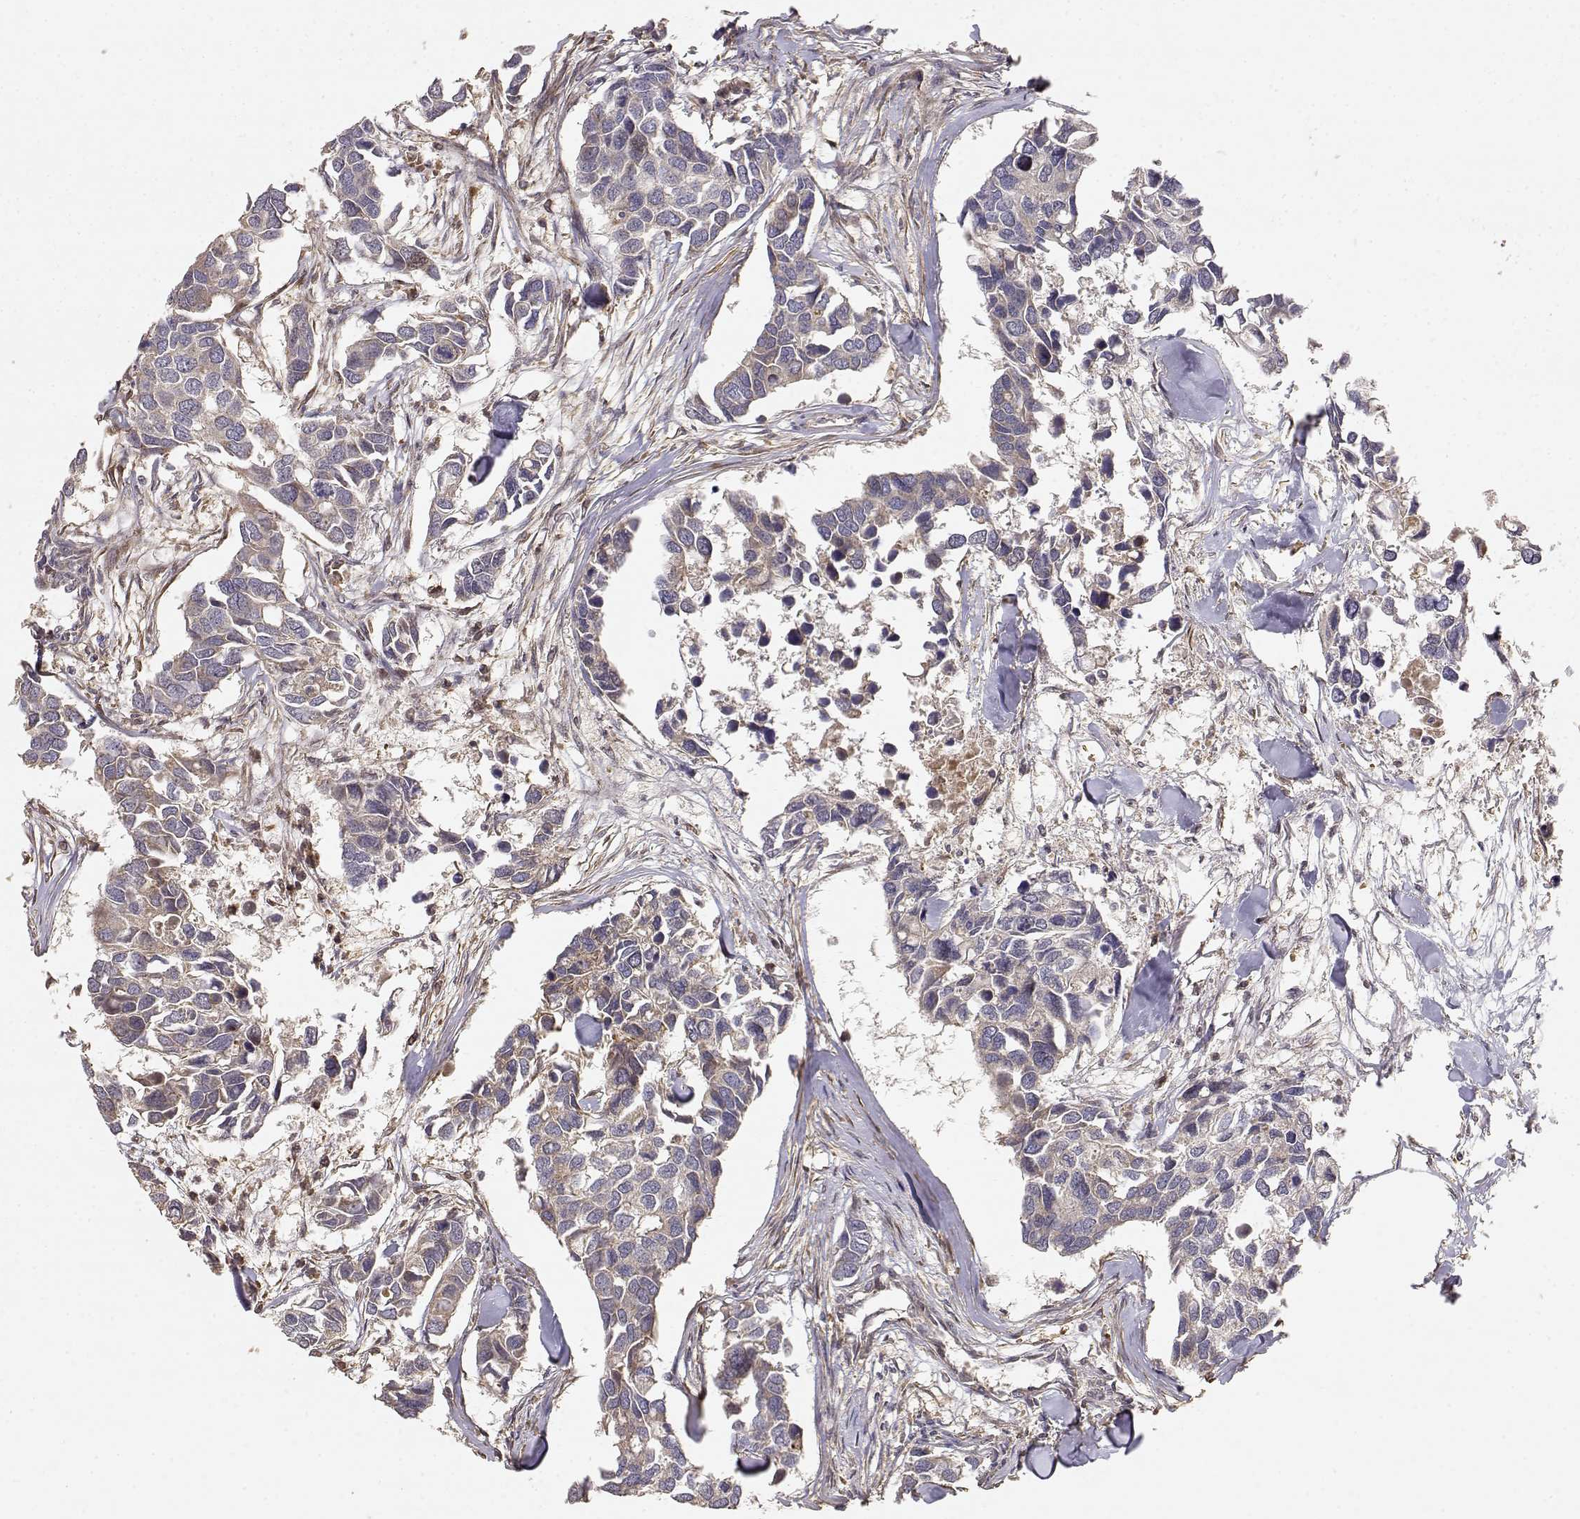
{"staining": {"intensity": "weak", "quantity": "25%-75%", "location": "cytoplasmic/membranous"}, "tissue": "breast cancer", "cell_type": "Tumor cells", "image_type": "cancer", "snomed": [{"axis": "morphology", "description": "Duct carcinoma"}, {"axis": "topography", "description": "Breast"}], "caption": "The micrograph displays staining of infiltrating ductal carcinoma (breast), revealing weak cytoplasmic/membranous protein staining (brown color) within tumor cells.", "gene": "PICK1", "patient": {"sex": "female", "age": 83}}